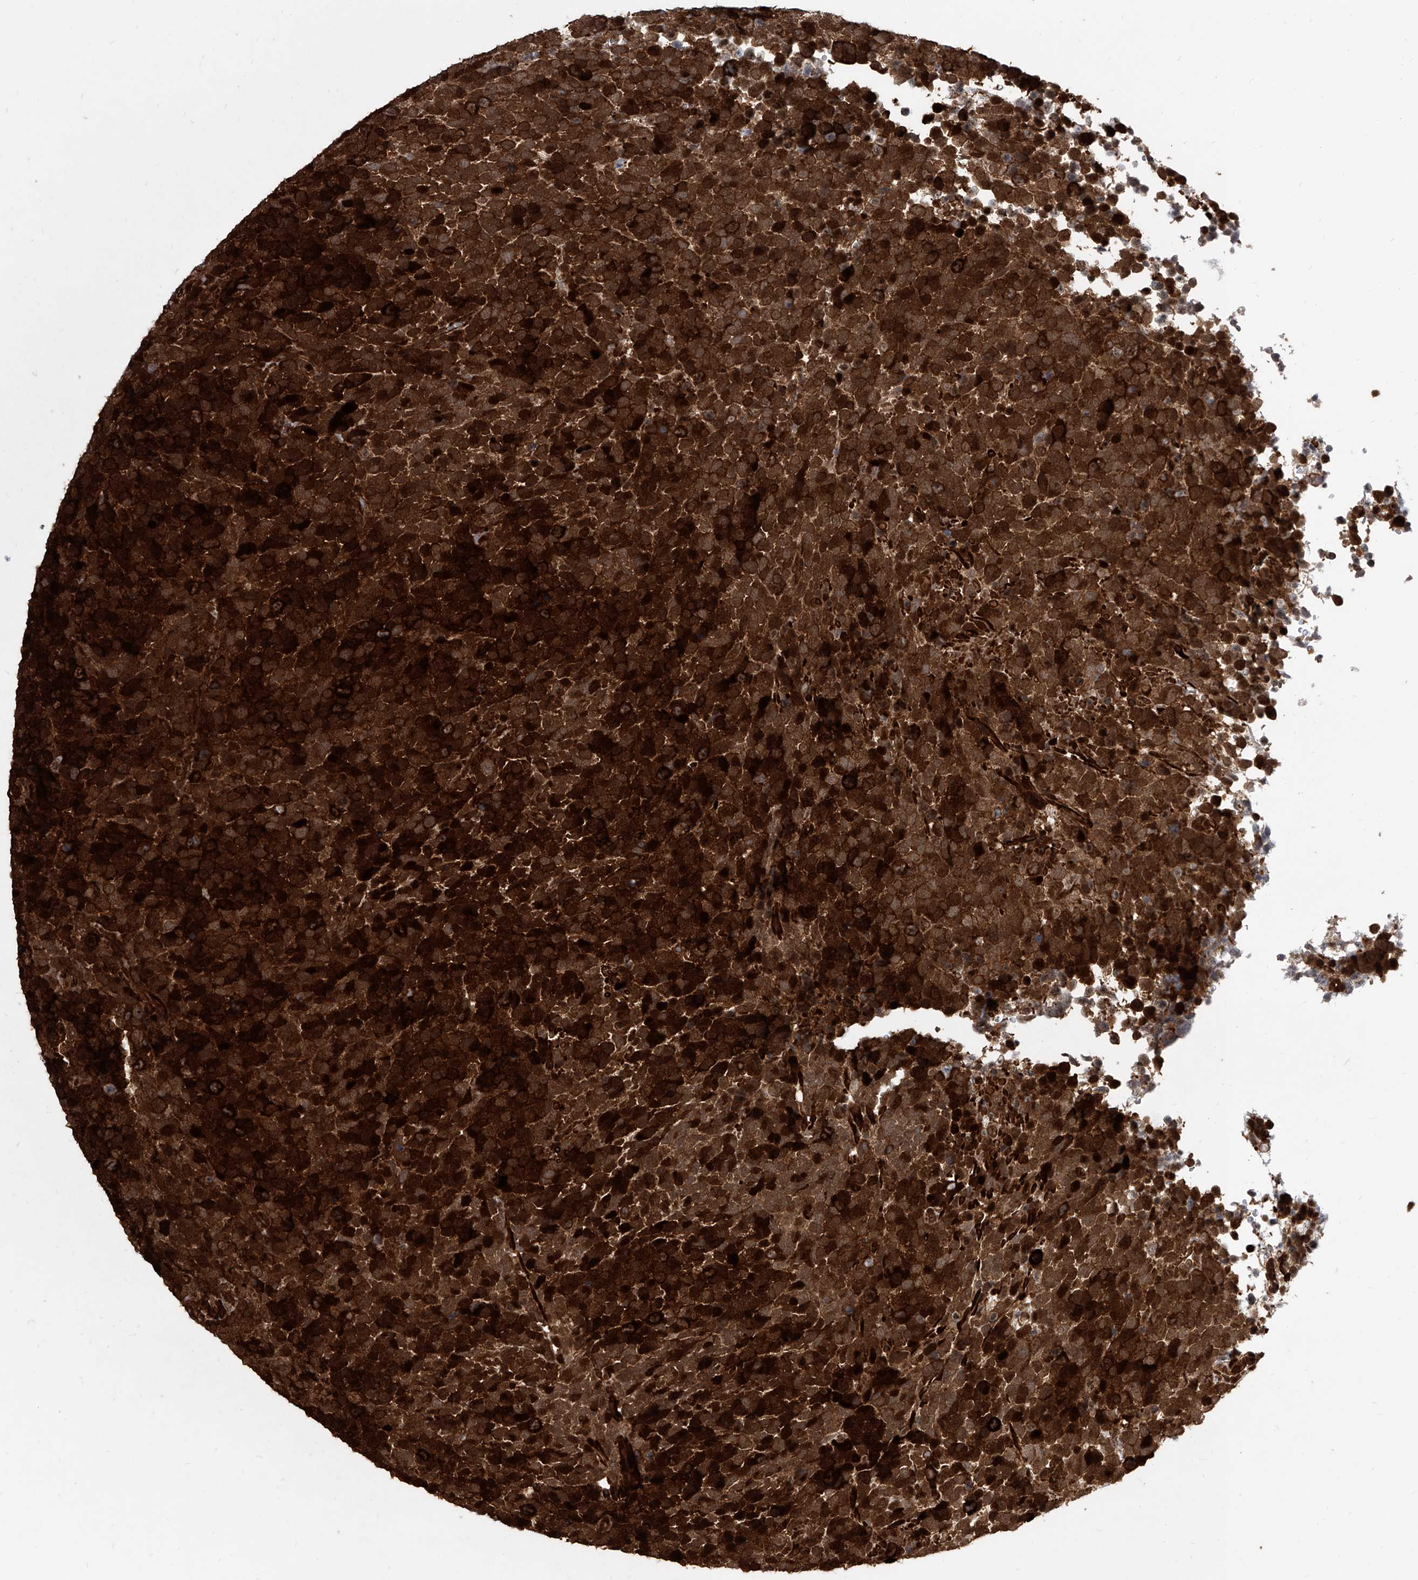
{"staining": {"intensity": "strong", "quantity": ">75%", "location": "cytoplasmic/membranous"}, "tissue": "urothelial cancer", "cell_type": "Tumor cells", "image_type": "cancer", "snomed": [{"axis": "morphology", "description": "Urothelial carcinoma, High grade"}, {"axis": "topography", "description": "Urinary bladder"}], "caption": "A histopathology image of high-grade urothelial carcinoma stained for a protein exhibits strong cytoplasmic/membranous brown staining in tumor cells.", "gene": "MAGED2", "patient": {"sex": "female", "age": 82}}